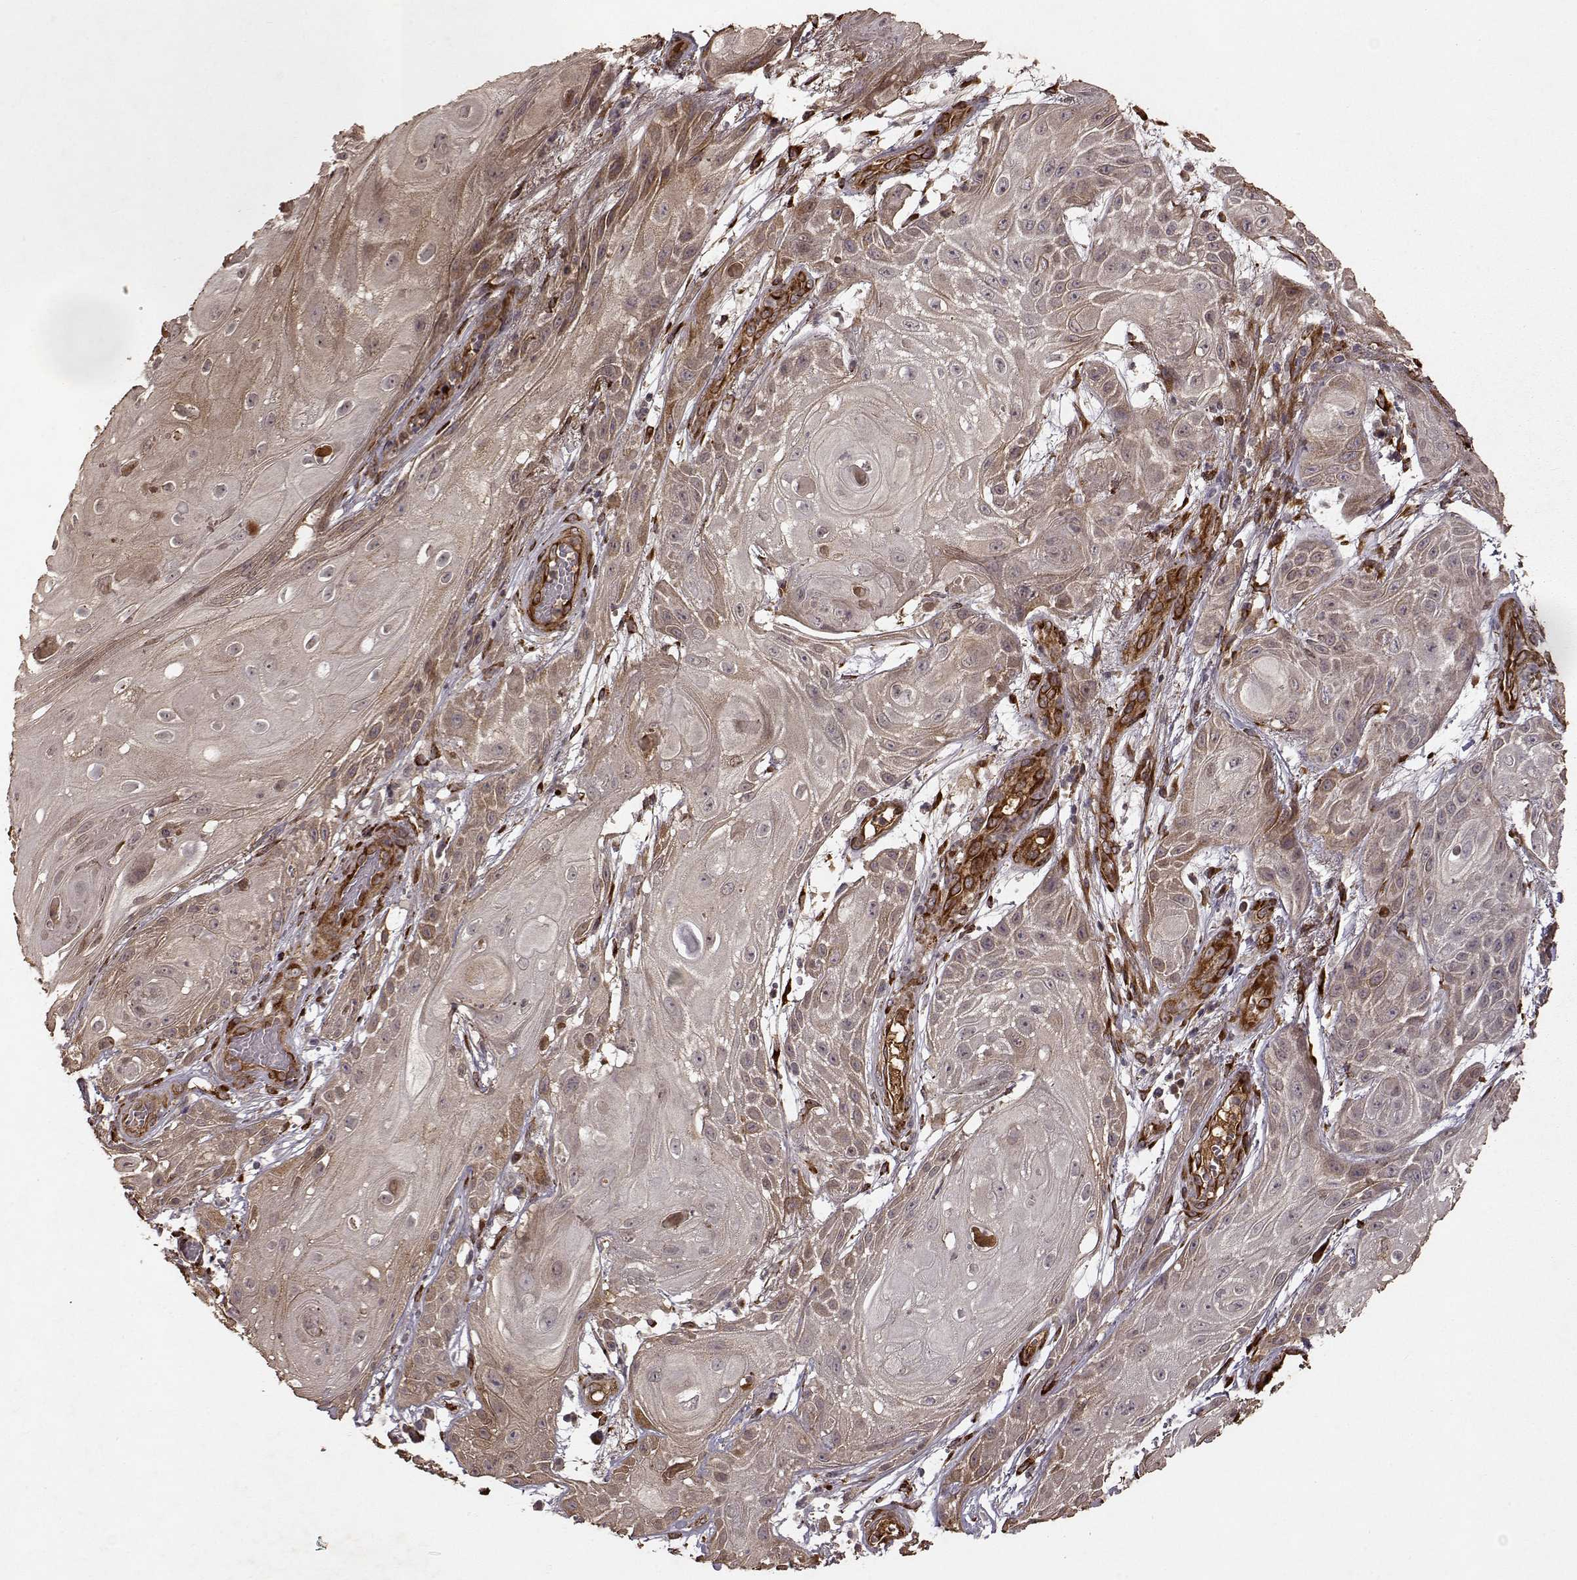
{"staining": {"intensity": "moderate", "quantity": "<25%", "location": "cytoplasmic/membranous"}, "tissue": "skin cancer", "cell_type": "Tumor cells", "image_type": "cancer", "snomed": [{"axis": "morphology", "description": "Squamous cell carcinoma, NOS"}, {"axis": "topography", "description": "Skin"}], "caption": "The immunohistochemical stain labels moderate cytoplasmic/membranous expression in tumor cells of skin squamous cell carcinoma tissue.", "gene": "FSTL1", "patient": {"sex": "male", "age": 62}}